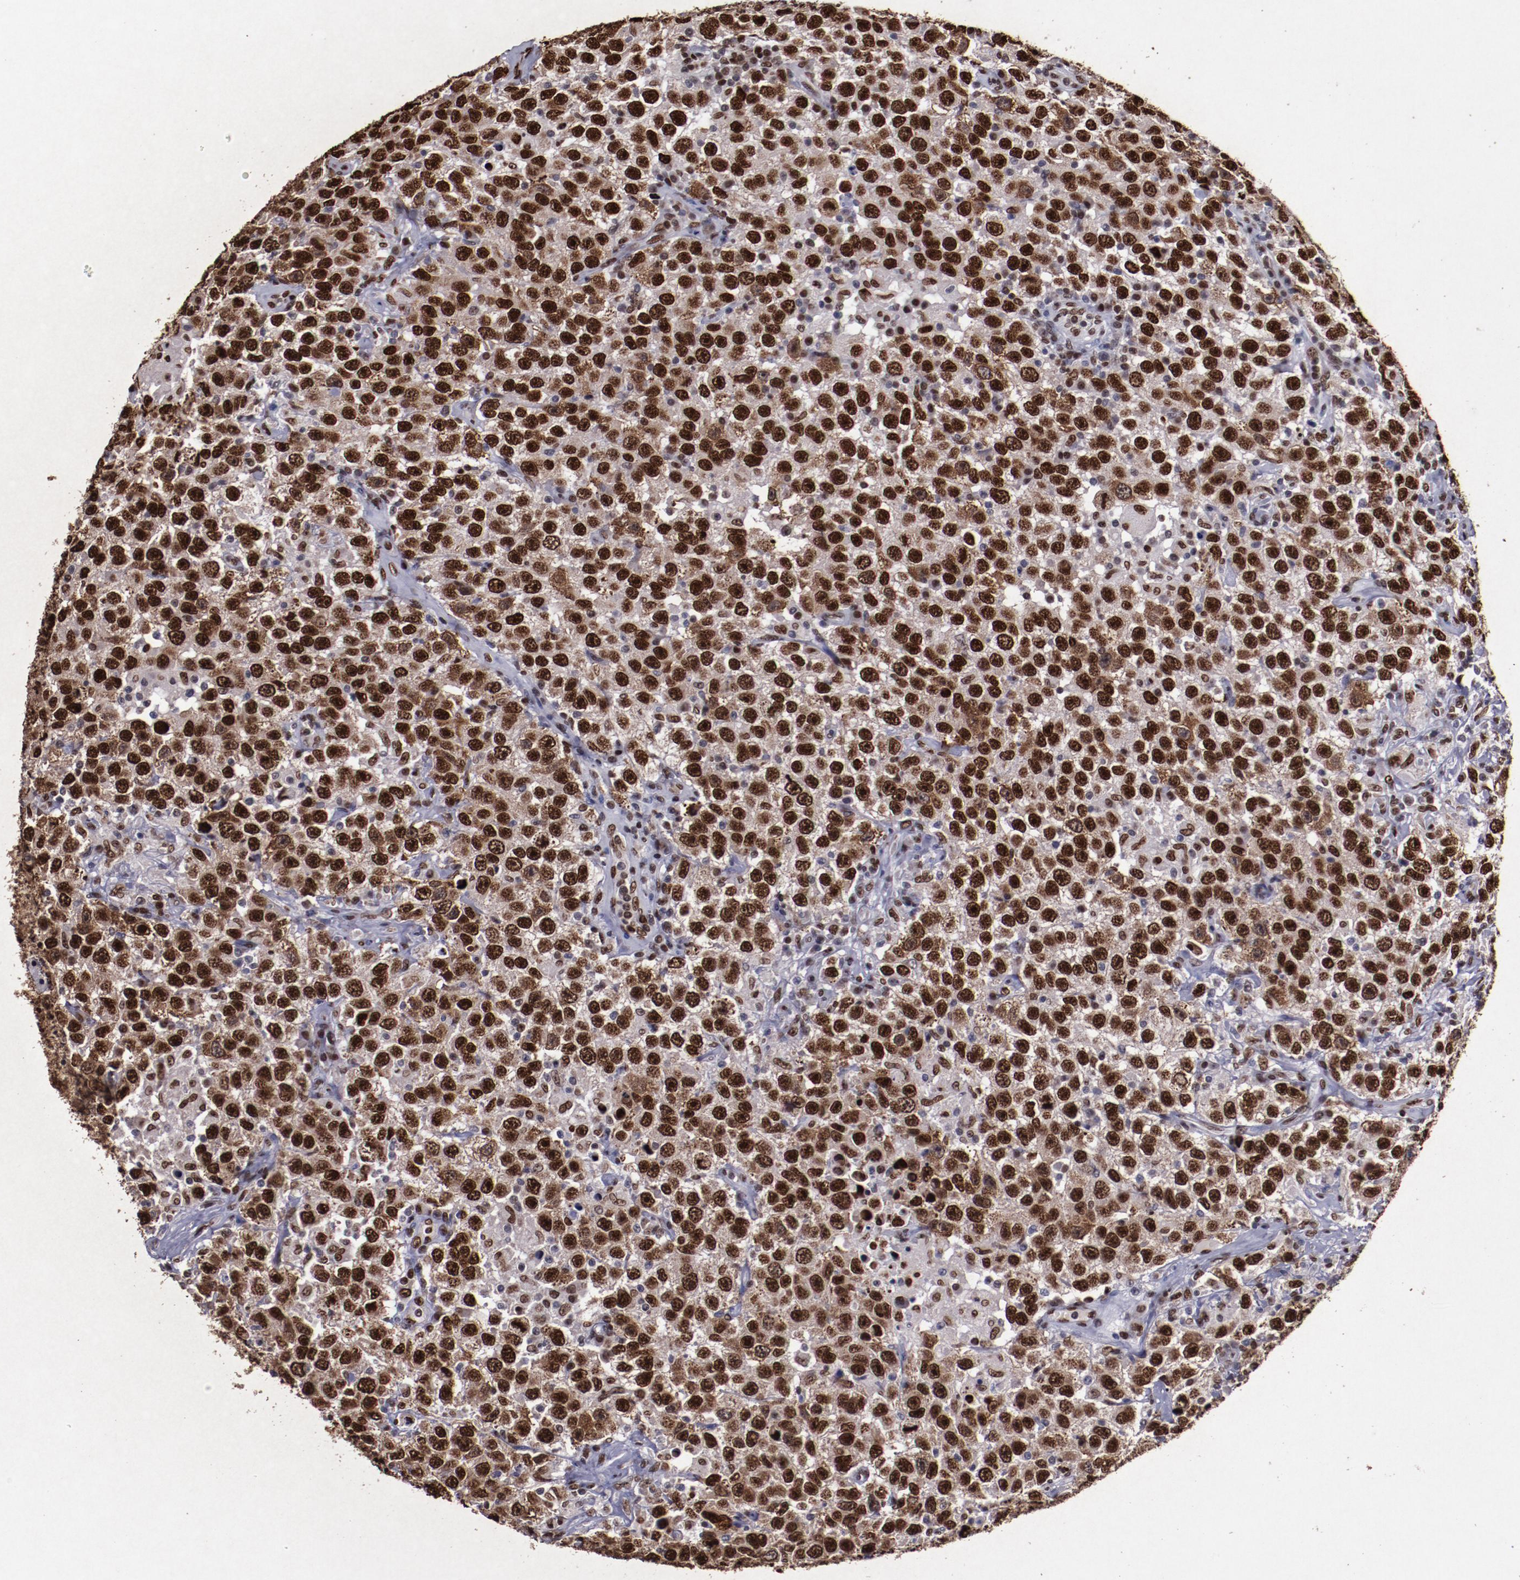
{"staining": {"intensity": "strong", "quantity": ">75%", "location": "nuclear"}, "tissue": "testis cancer", "cell_type": "Tumor cells", "image_type": "cancer", "snomed": [{"axis": "morphology", "description": "Seminoma, NOS"}, {"axis": "topography", "description": "Testis"}], "caption": "The micrograph exhibits immunohistochemical staining of testis seminoma. There is strong nuclear staining is identified in about >75% of tumor cells.", "gene": "APEX1", "patient": {"sex": "male", "age": 41}}